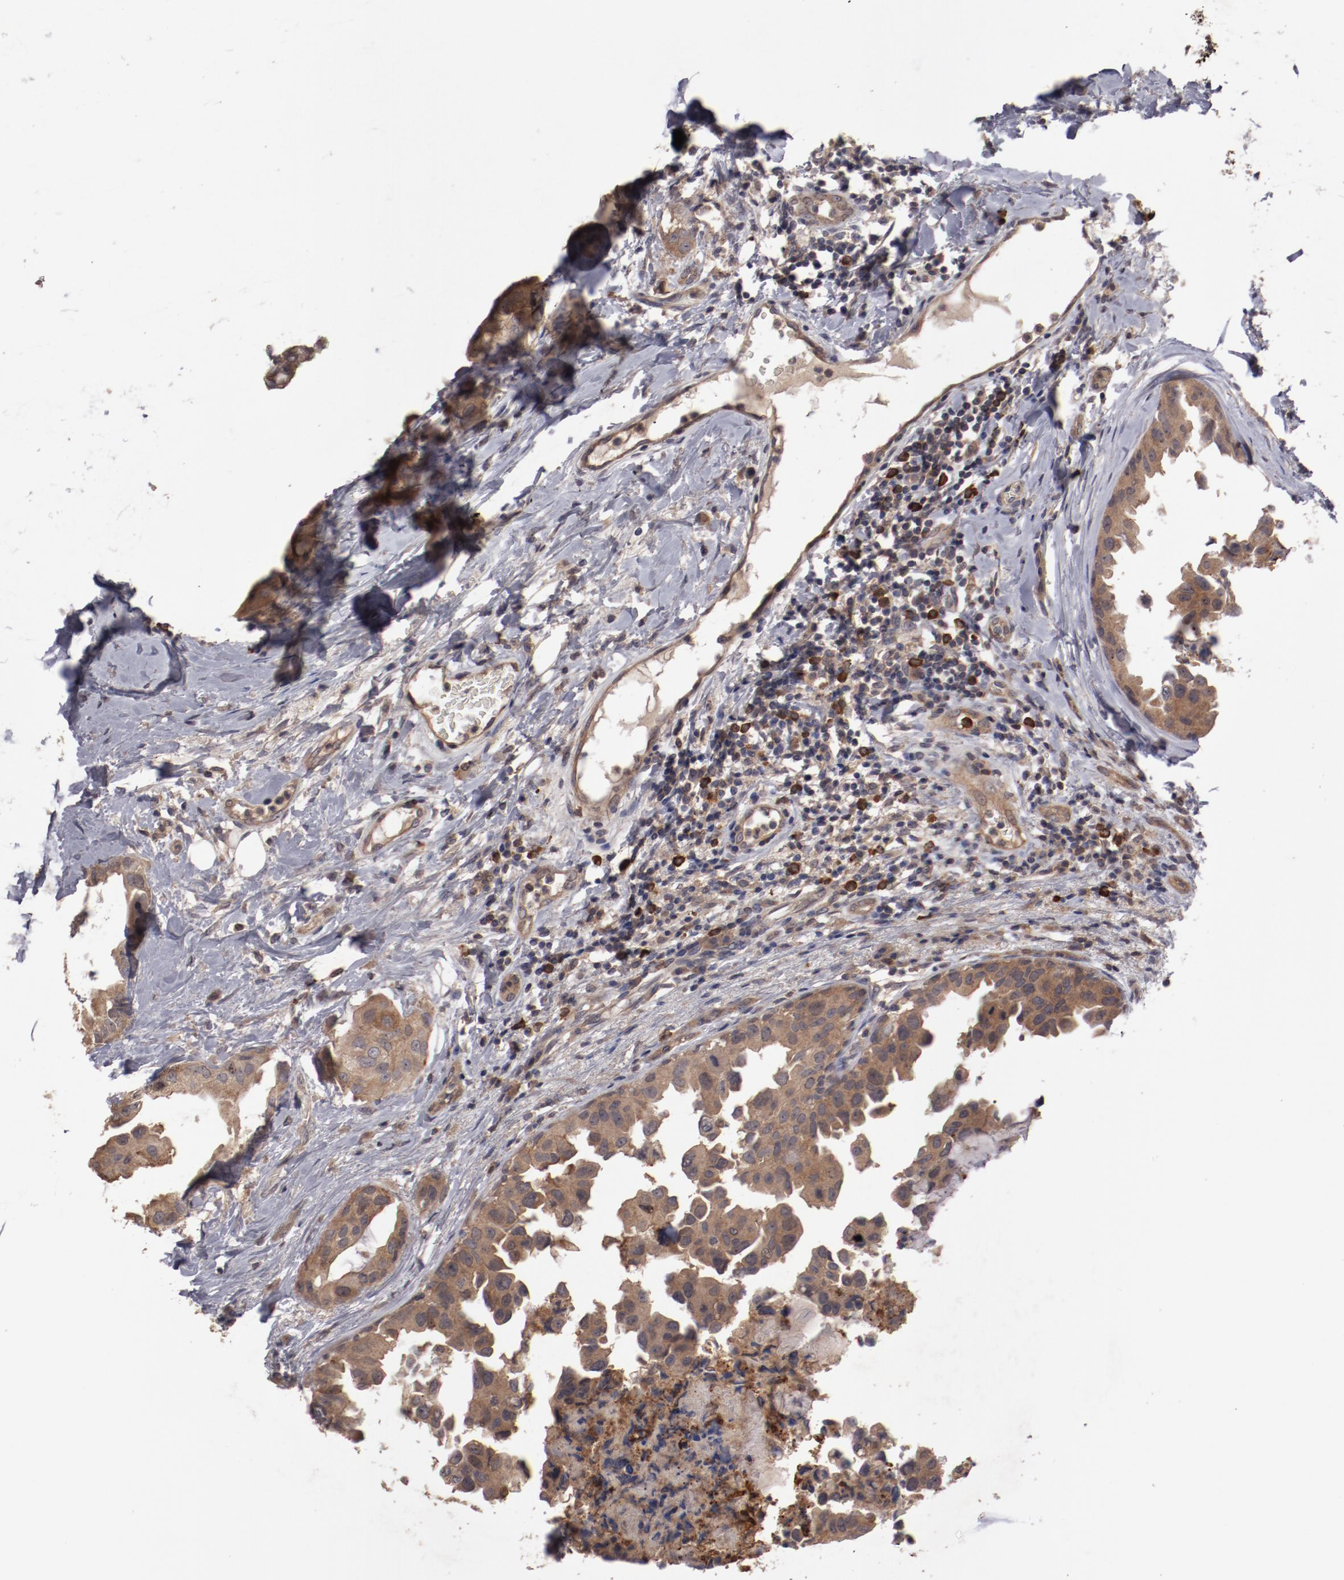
{"staining": {"intensity": "moderate", "quantity": ">75%", "location": "cytoplasmic/membranous"}, "tissue": "breast cancer", "cell_type": "Tumor cells", "image_type": "cancer", "snomed": [{"axis": "morphology", "description": "Duct carcinoma"}, {"axis": "topography", "description": "Breast"}], "caption": "Immunohistochemistry photomicrograph of breast intraductal carcinoma stained for a protein (brown), which displays medium levels of moderate cytoplasmic/membranous staining in about >75% of tumor cells.", "gene": "LRRC75B", "patient": {"sex": "female", "age": 40}}